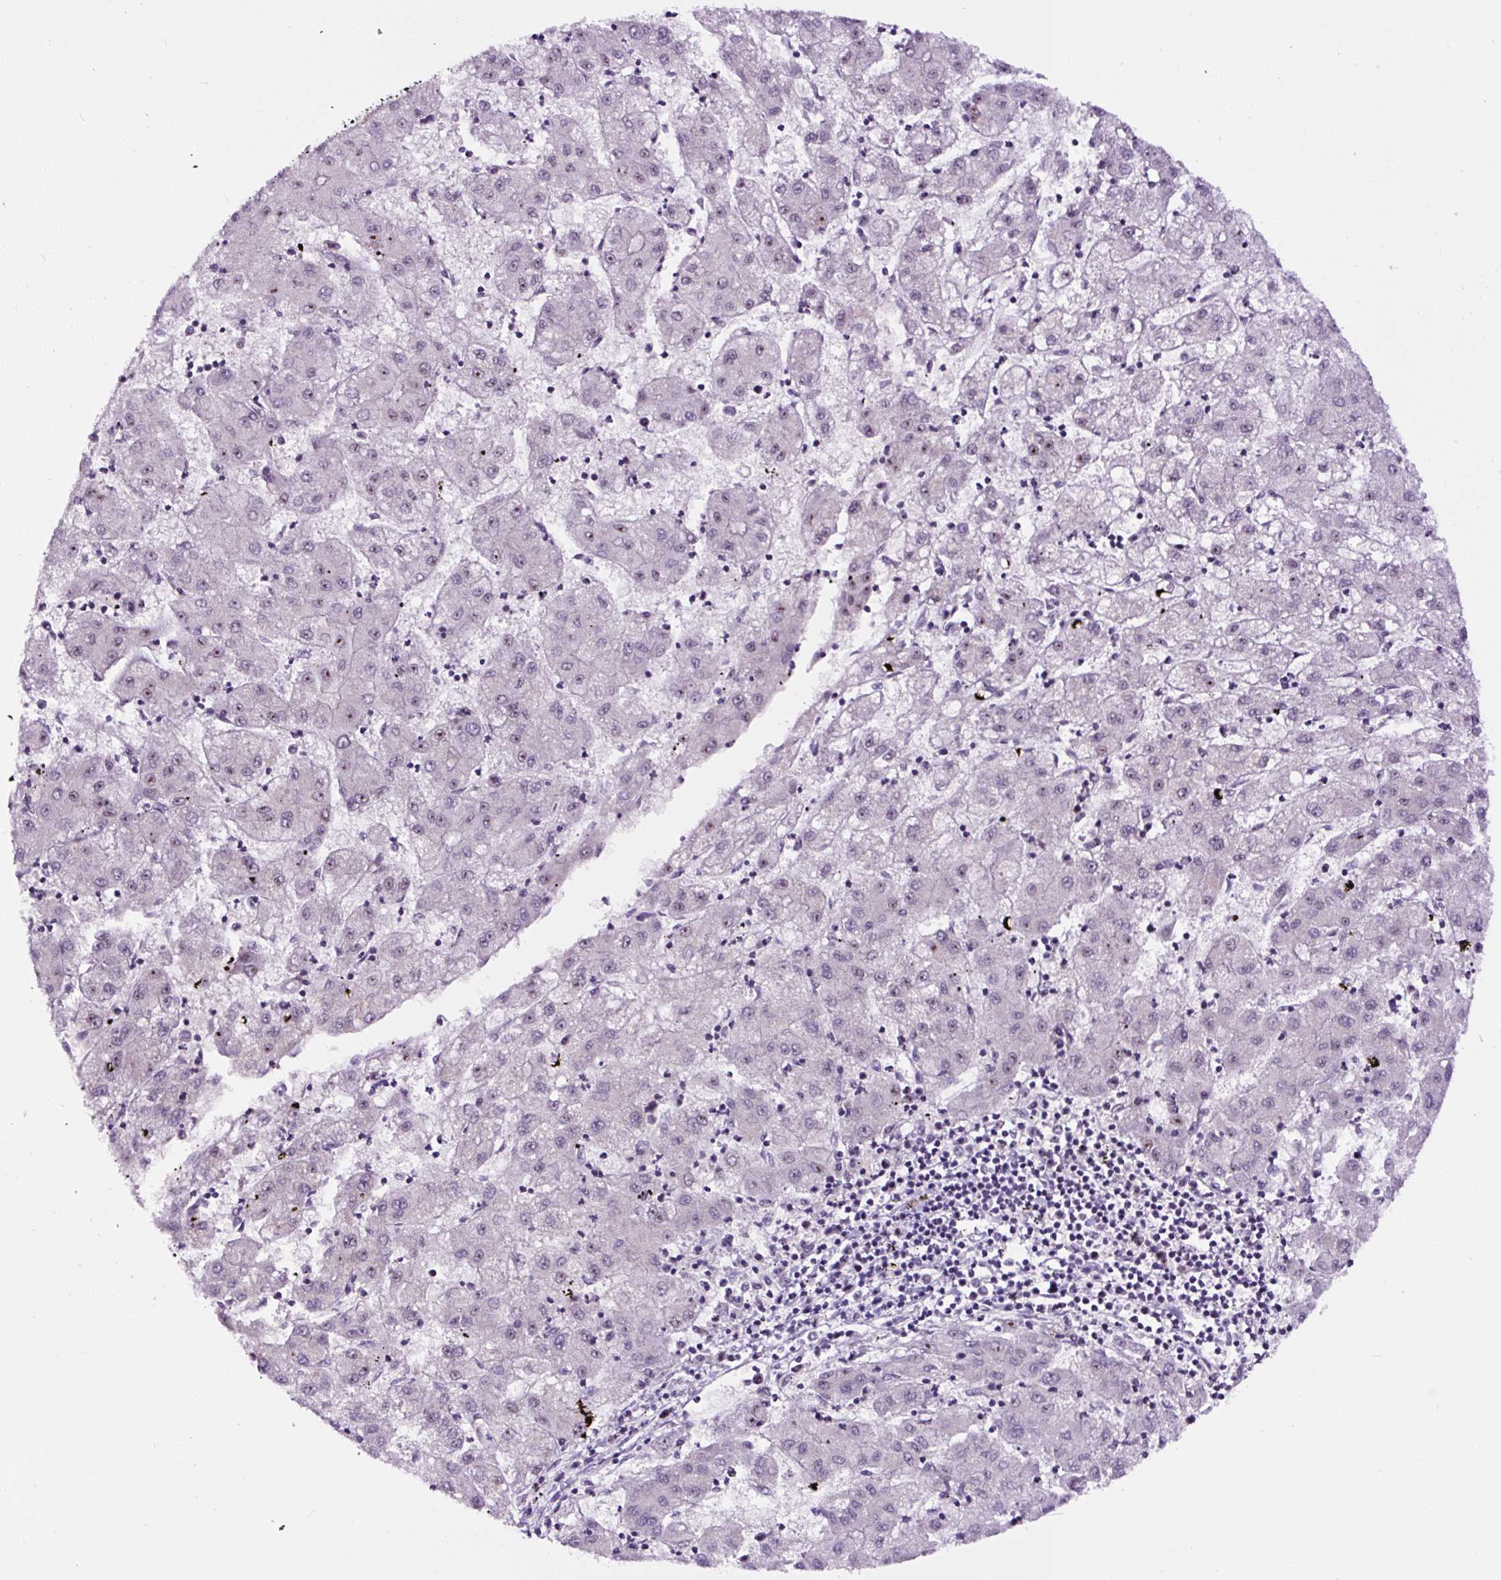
{"staining": {"intensity": "negative", "quantity": "none", "location": "none"}, "tissue": "liver cancer", "cell_type": "Tumor cells", "image_type": "cancer", "snomed": [{"axis": "morphology", "description": "Carcinoma, Hepatocellular, NOS"}, {"axis": "topography", "description": "Liver"}], "caption": "Image shows no protein positivity in tumor cells of hepatocellular carcinoma (liver) tissue. (Stains: DAB immunohistochemistry (IHC) with hematoxylin counter stain, Microscopy: brightfield microscopy at high magnification).", "gene": "NOM1", "patient": {"sex": "male", "age": 72}}